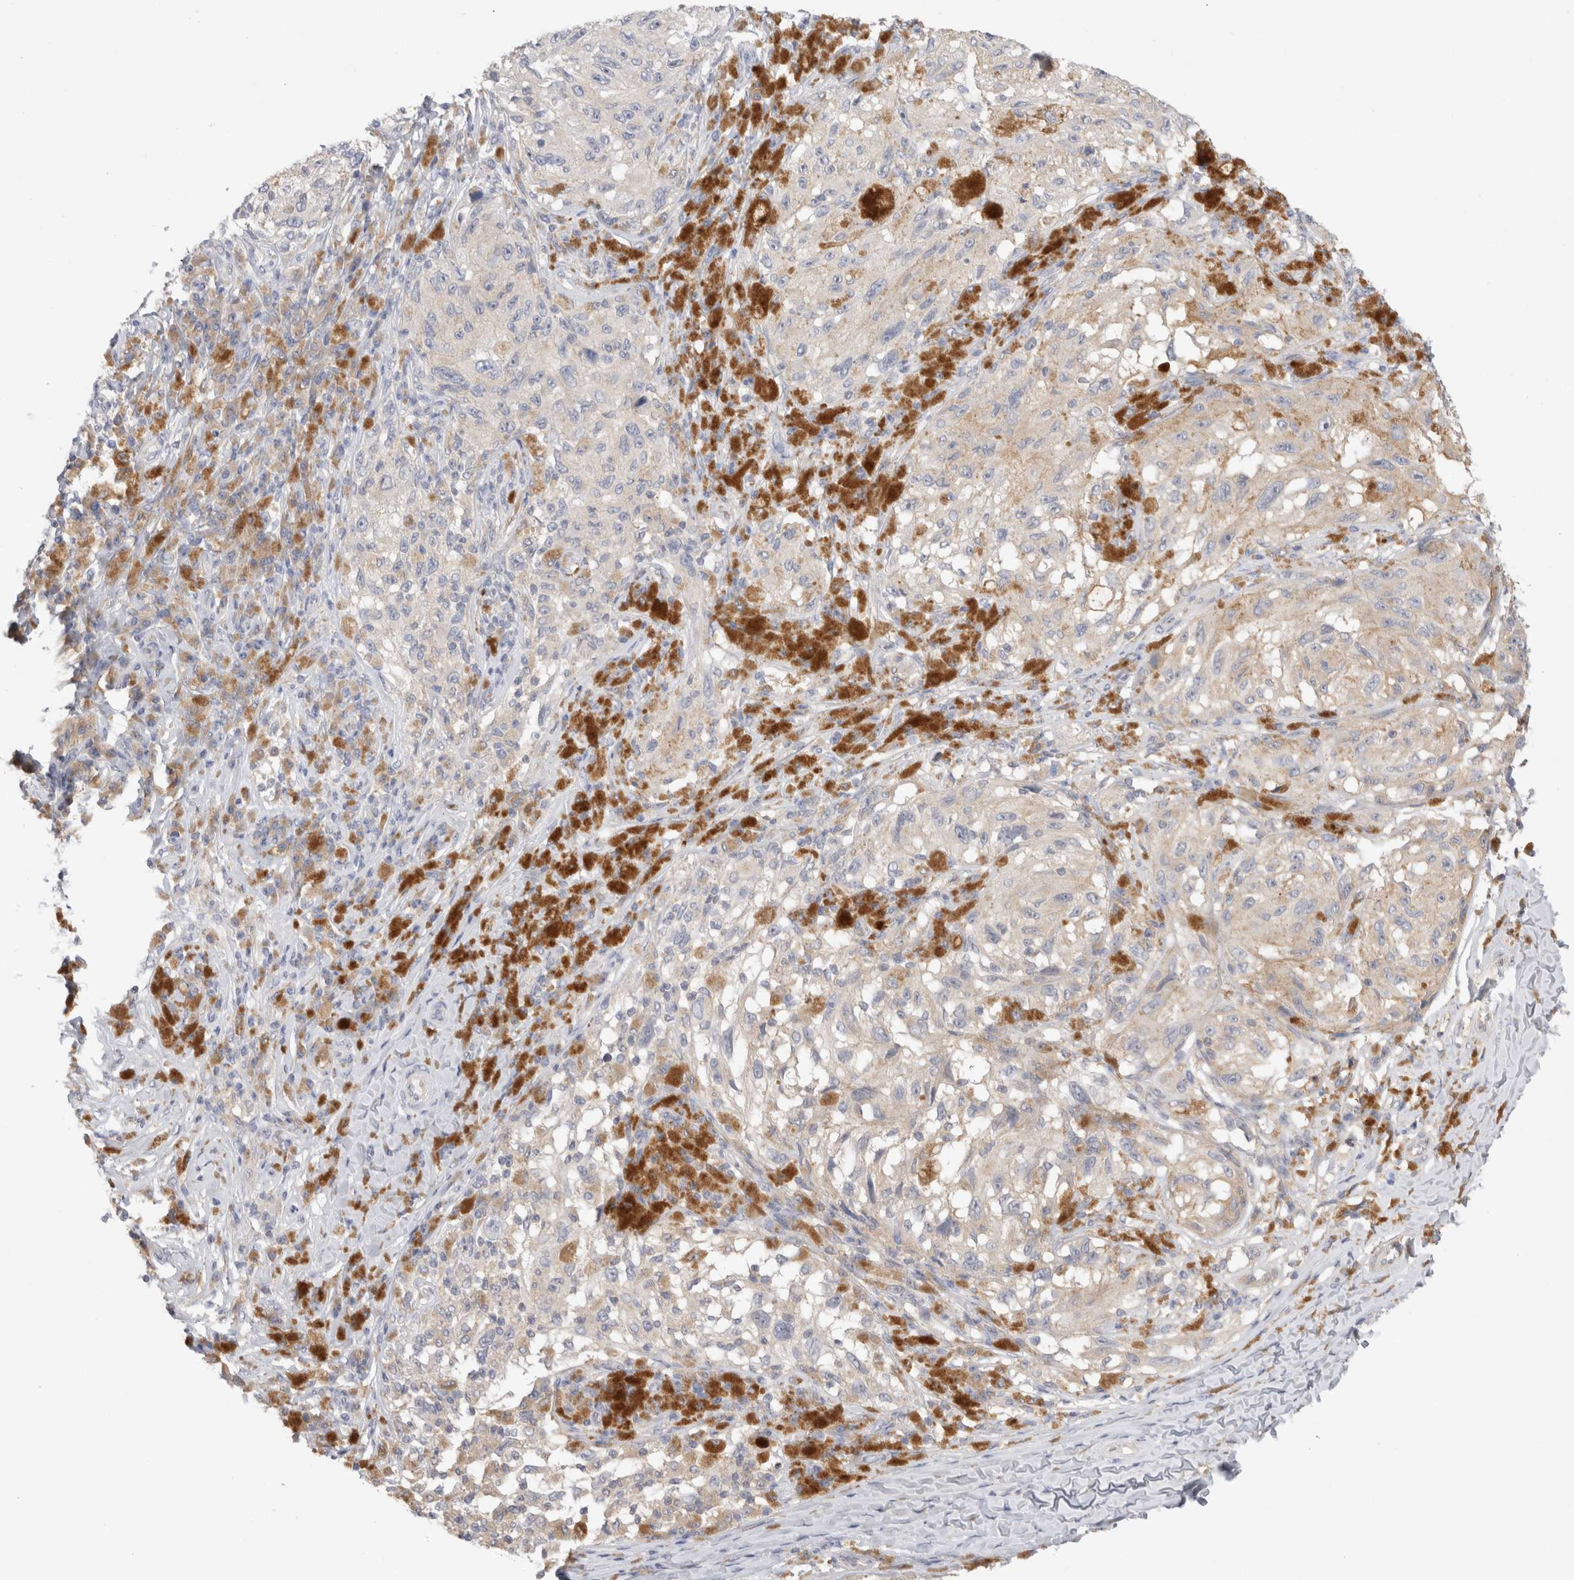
{"staining": {"intensity": "weak", "quantity": "25%-75%", "location": "cytoplasmic/membranous"}, "tissue": "melanoma", "cell_type": "Tumor cells", "image_type": "cancer", "snomed": [{"axis": "morphology", "description": "Malignant melanoma, NOS"}, {"axis": "topography", "description": "Skin"}], "caption": "Protein expression analysis of human malignant melanoma reveals weak cytoplasmic/membranous positivity in approximately 25%-75% of tumor cells. (brown staining indicates protein expression, while blue staining denotes nuclei).", "gene": "GAS1", "patient": {"sex": "female", "age": 73}}